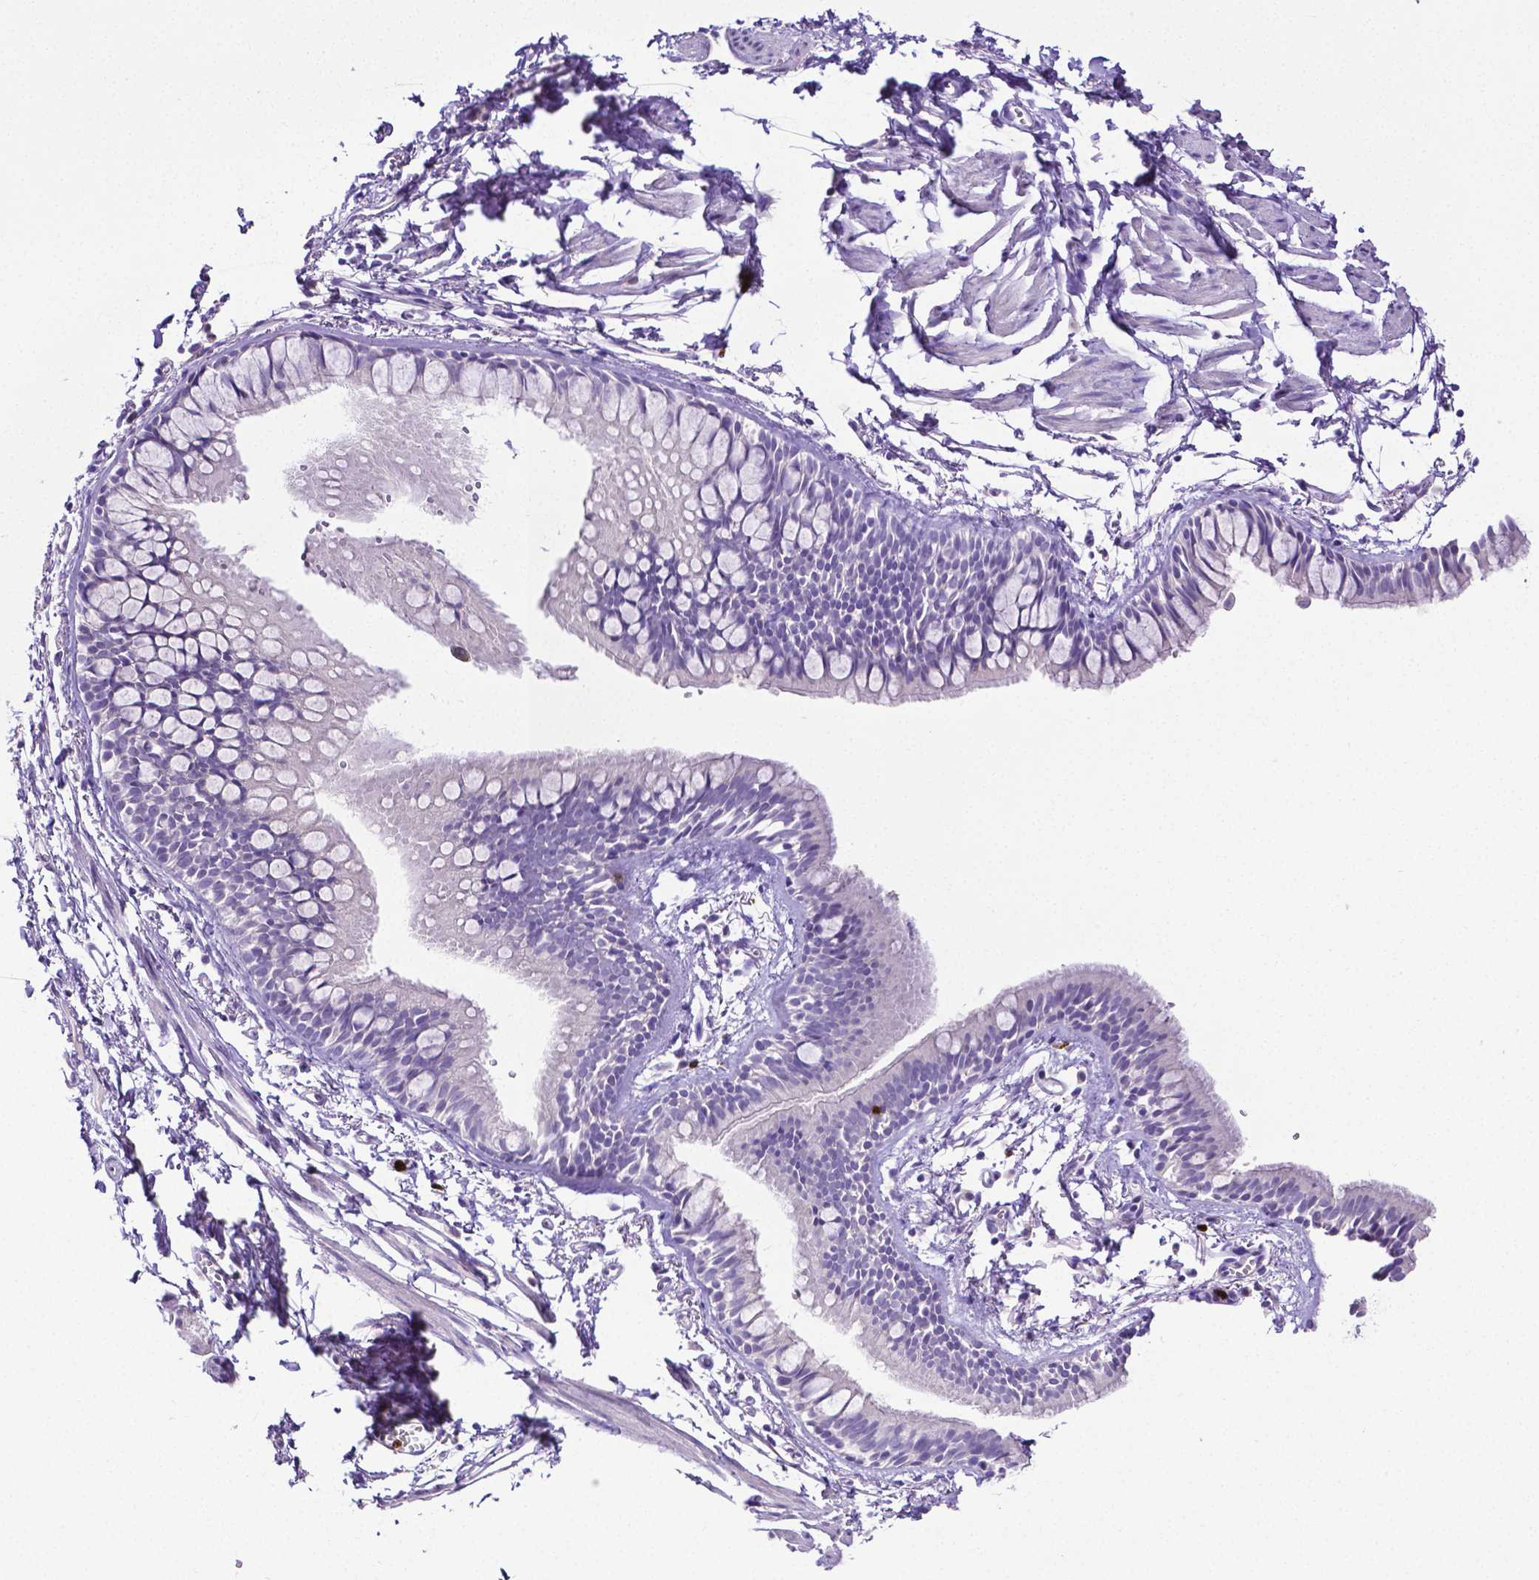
{"staining": {"intensity": "negative", "quantity": "none", "location": "none"}, "tissue": "bronchus", "cell_type": "Respiratory epithelial cells", "image_type": "normal", "snomed": [{"axis": "morphology", "description": "Normal tissue, NOS"}, {"axis": "topography", "description": "Cartilage tissue"}, {"axis": "topography", "description": "Bronchus"}], "caption": "Protein analysis of normal bronchus shows no significant positivity in respiratory epithelial cells. (Brightfield microscopy of DAB IHC at high magnification).", "gene": "MMP9", "patient": {"sex": "female", "age": 59}}